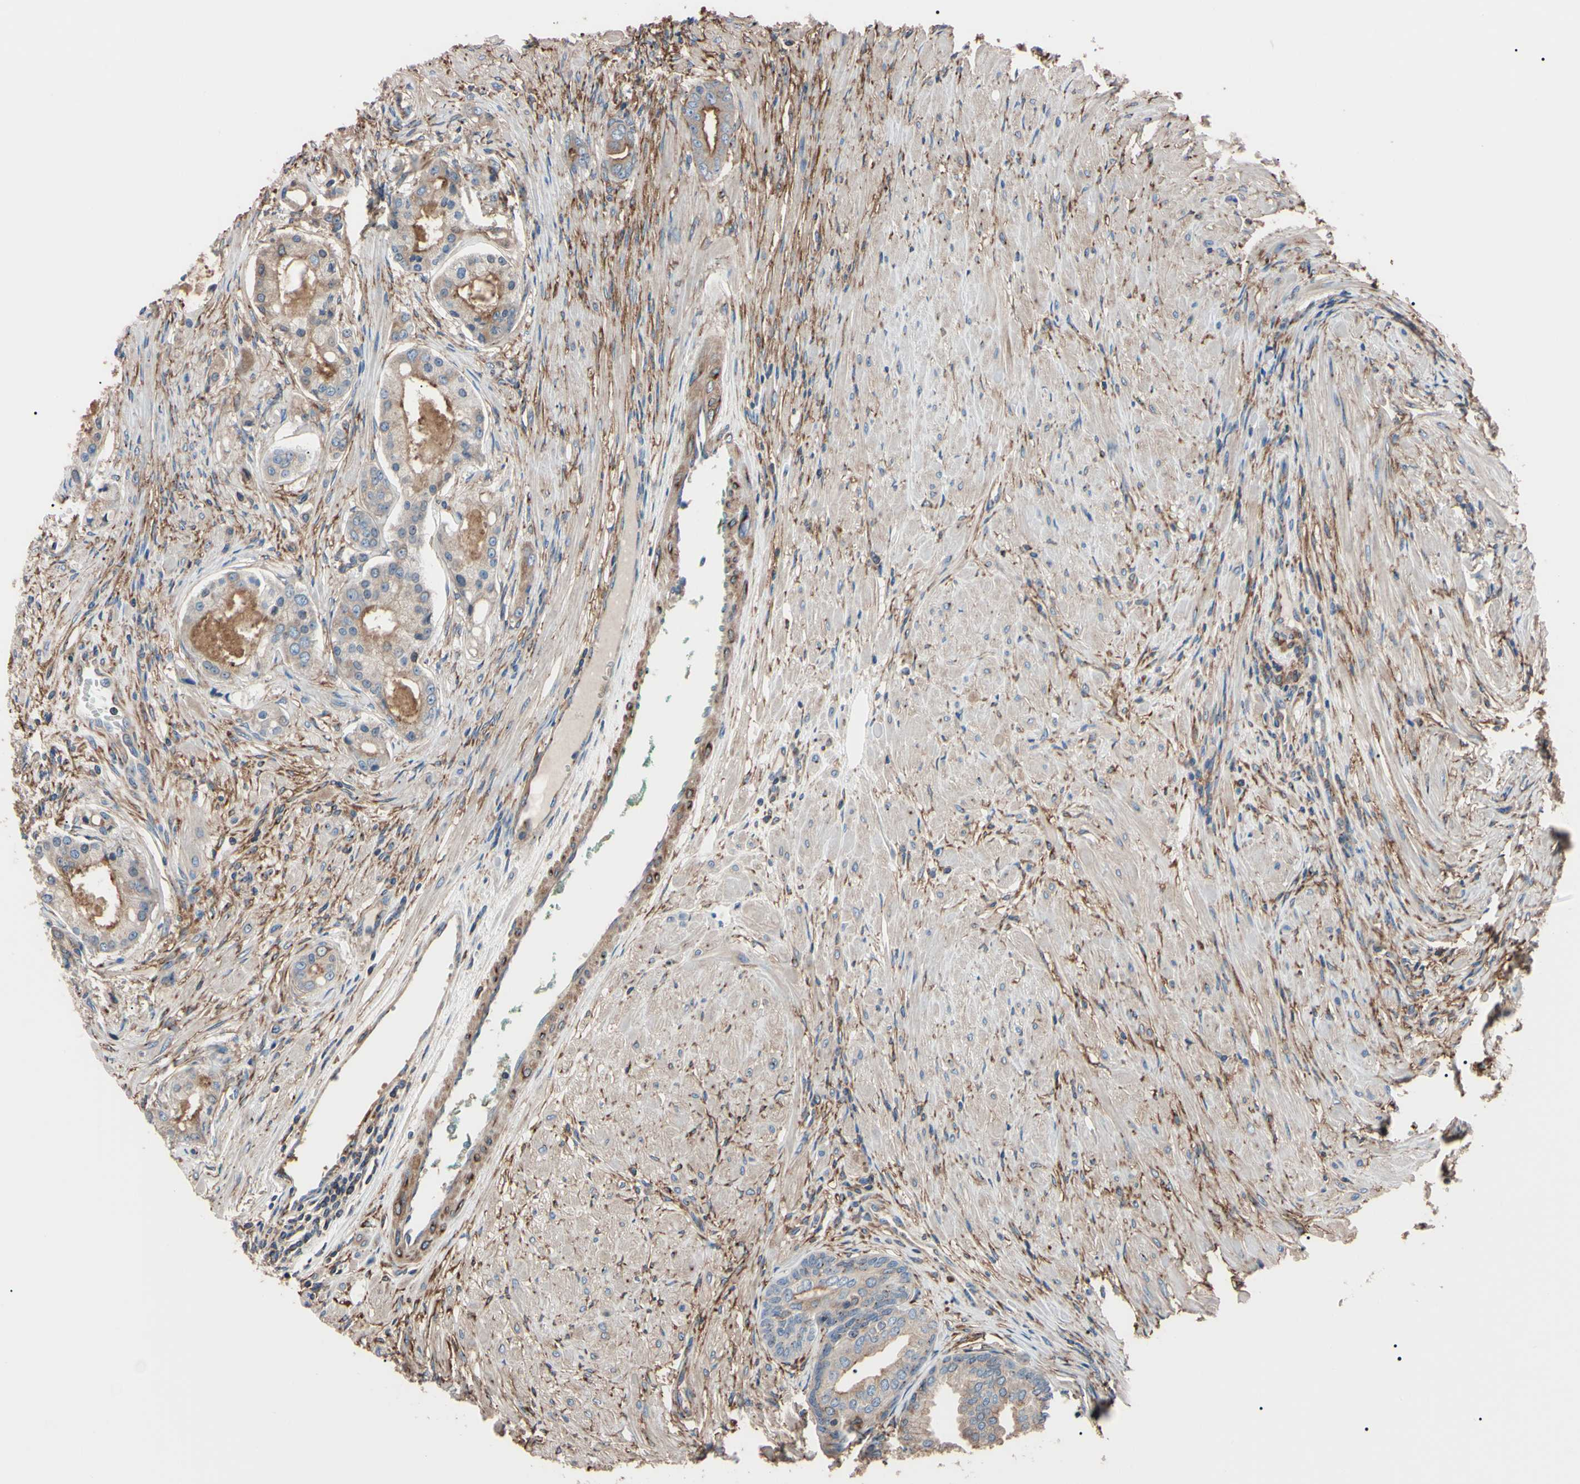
{"staining": {"intensity": "weak", "quantity": ">75%", "location": "cytoplasmic/membranous"}, "tissue": "prostate cancer", "cell_type": "Tumor cells", "image_type": "cancer", "snomed": [{"axis": "morphology", "description": "Adenocarcinoma, High grade"}, {"axis": "topography", "description": "Prostate"}], "caption": "A low amount of weak cytoplasmic/membranous positivity is seen in approximately >75% of tumor cells in prostate cancer (adenocarcinoma (high-grade)) tissue.", "gene": "PRKACA", "patient": {"sex": "male", "age": 59}}